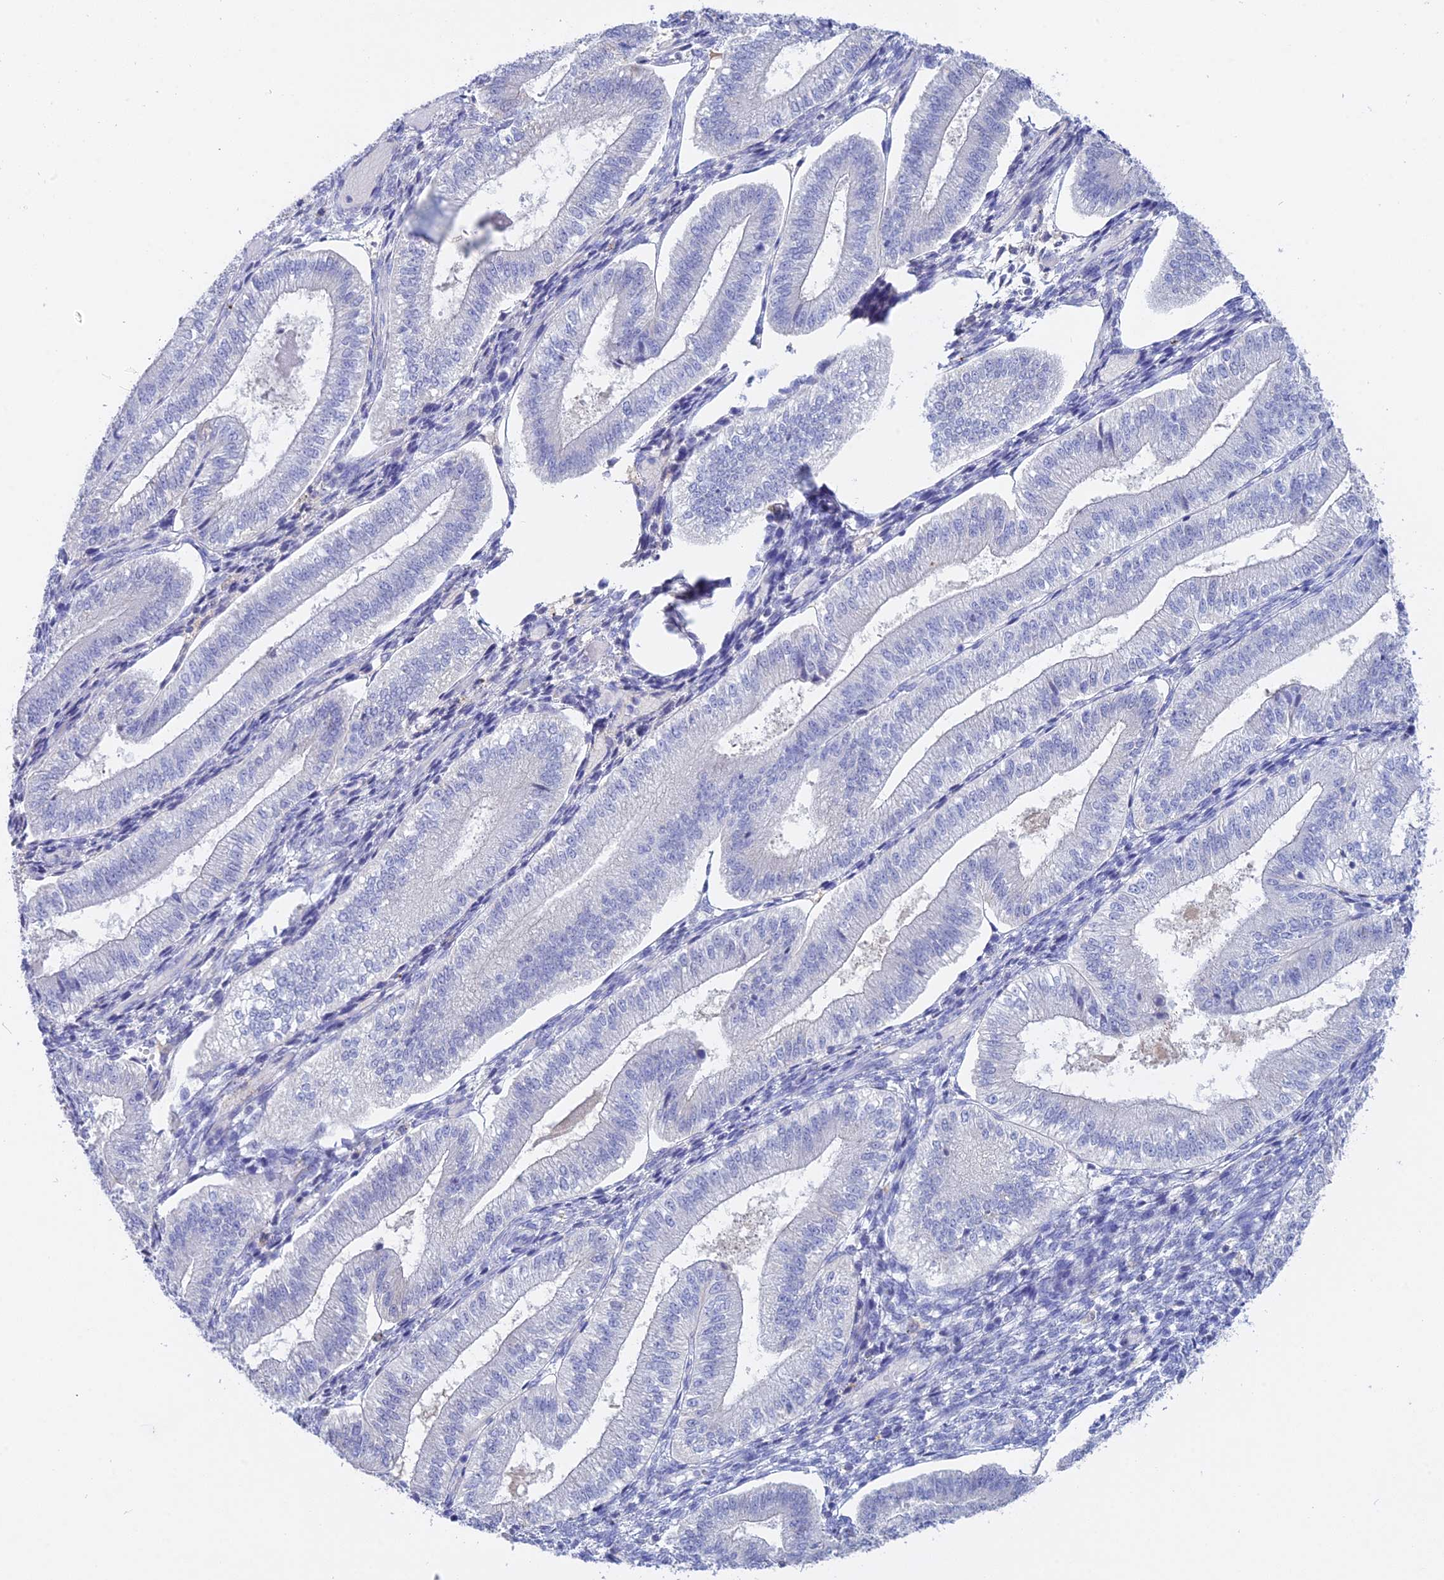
{"staining": {"intensity": "negative", "quantity": "none", "location": "none"}, "tissue": "endometrium", "cell_type": "Cells in endometrial stroma", "image_type": "normal", "snomed": [{"axis": "morphology", "description": "Normal tissue, NOS"}, {"axis": "topography", "description": "Endometrium"}], "caption": "The micrograph shows no staining of cells in endometrial stroma in unremarkable endometrium. The staining is performed using DAB brown chromogen with nuclei counter-stained in using hematoxylin.", "gene": "ADGRA1", "patient": {"sex": "female", "age": 34}}